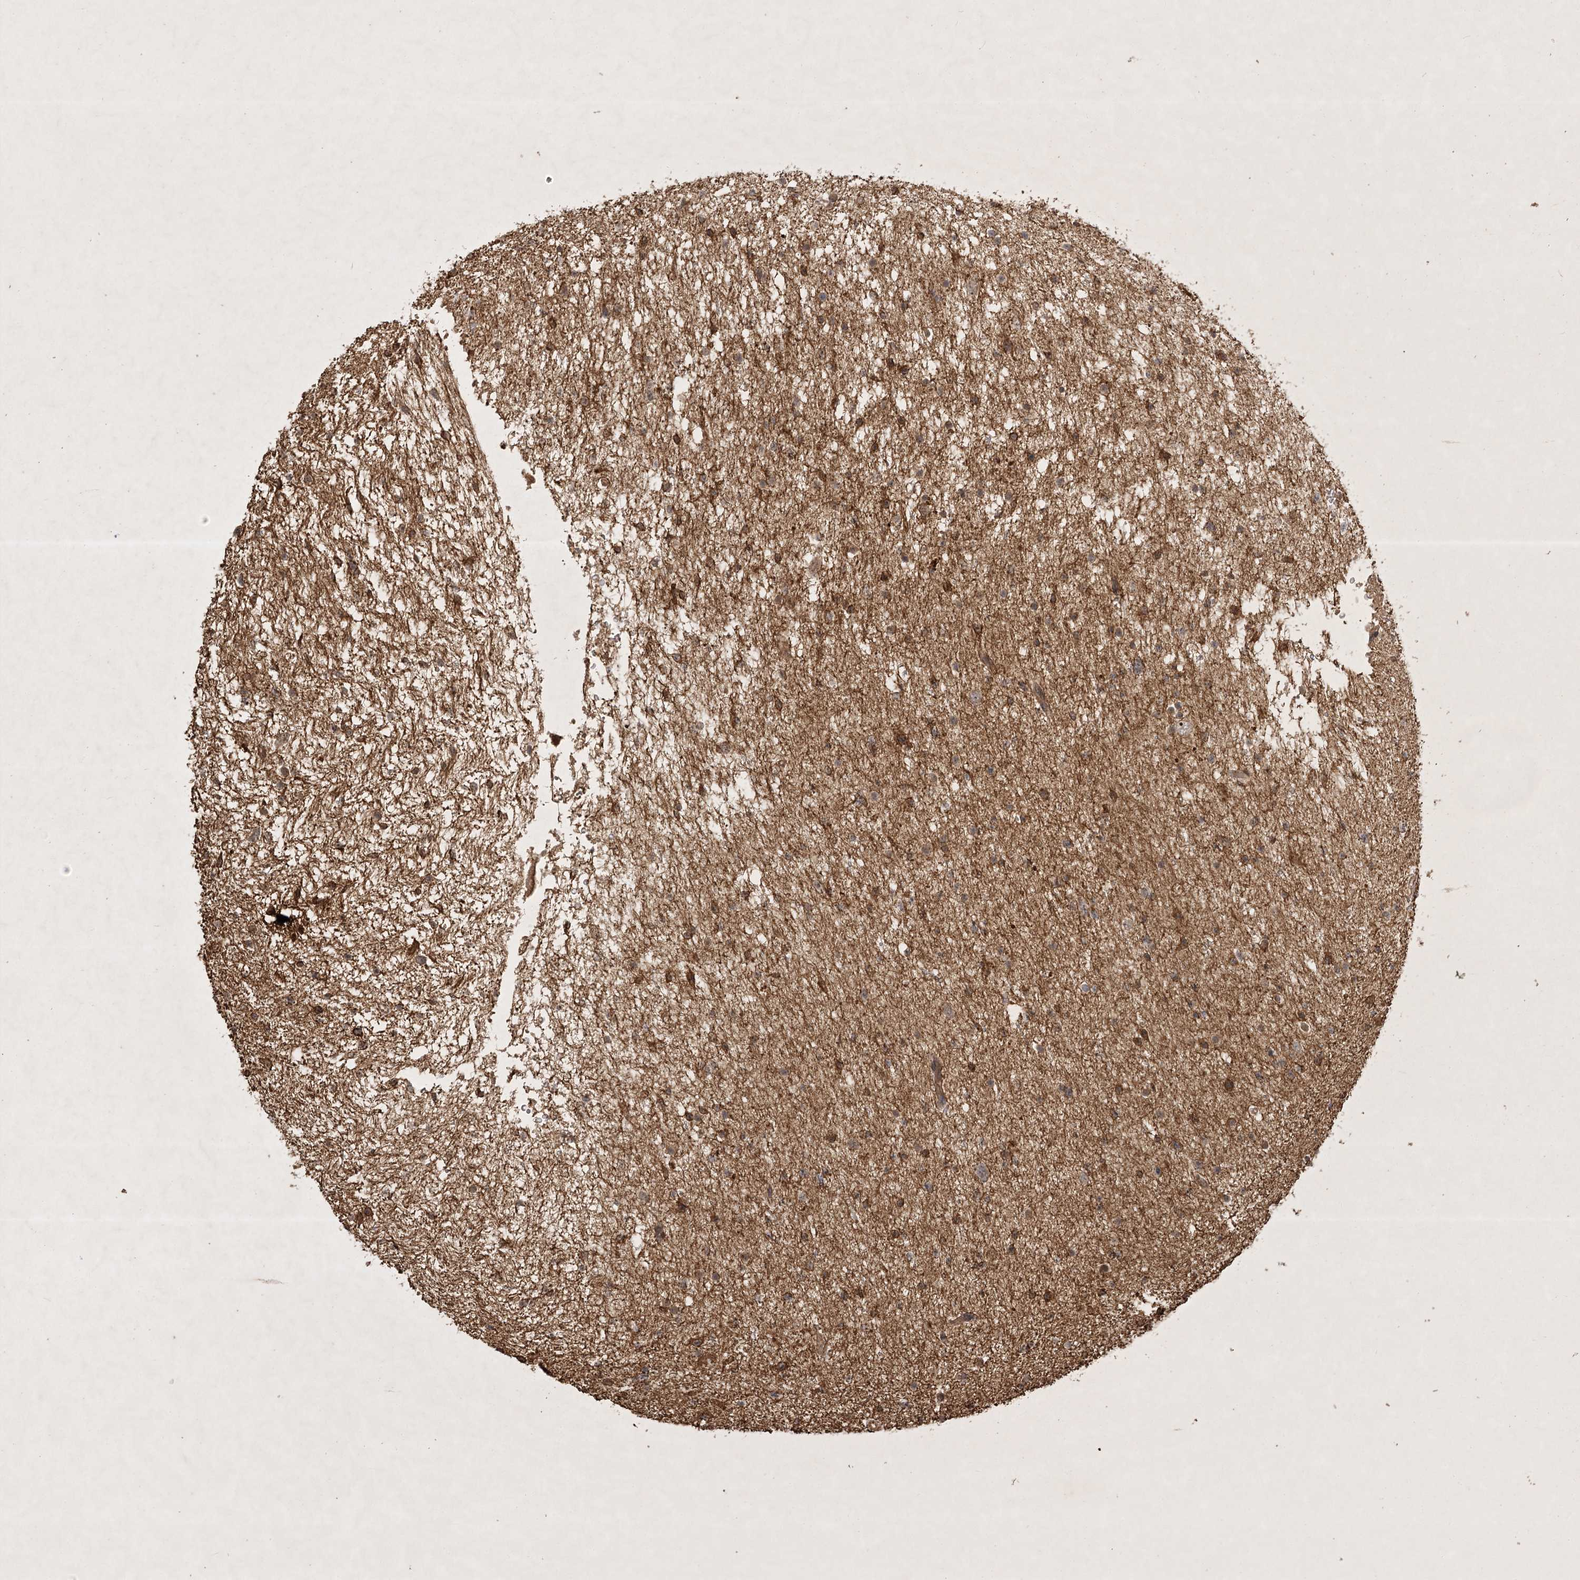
{"staining": {"intensity": "moderate", "quantity": ">75%", "location": "cytoplasmic/membranous"}, "tissue": "glioma", "cell_type": "Tumor cells", "image_type": "cancer", "snomed": [{"axis": "morphology", "description": "Glioma, malignant, Low grade"}, {"axis": "topography", "description": "Brain"}], "caption": "The micrograph reveals immunohistochemical staining of malignant glioma (low-grade). There is moderate cytoplasmic/membranous expression is present in approximately >75% of tumor cells. Nuclei are stained in blue.", "gene": "ARL13A", "patient": {"sex": "female", "age": 37}}